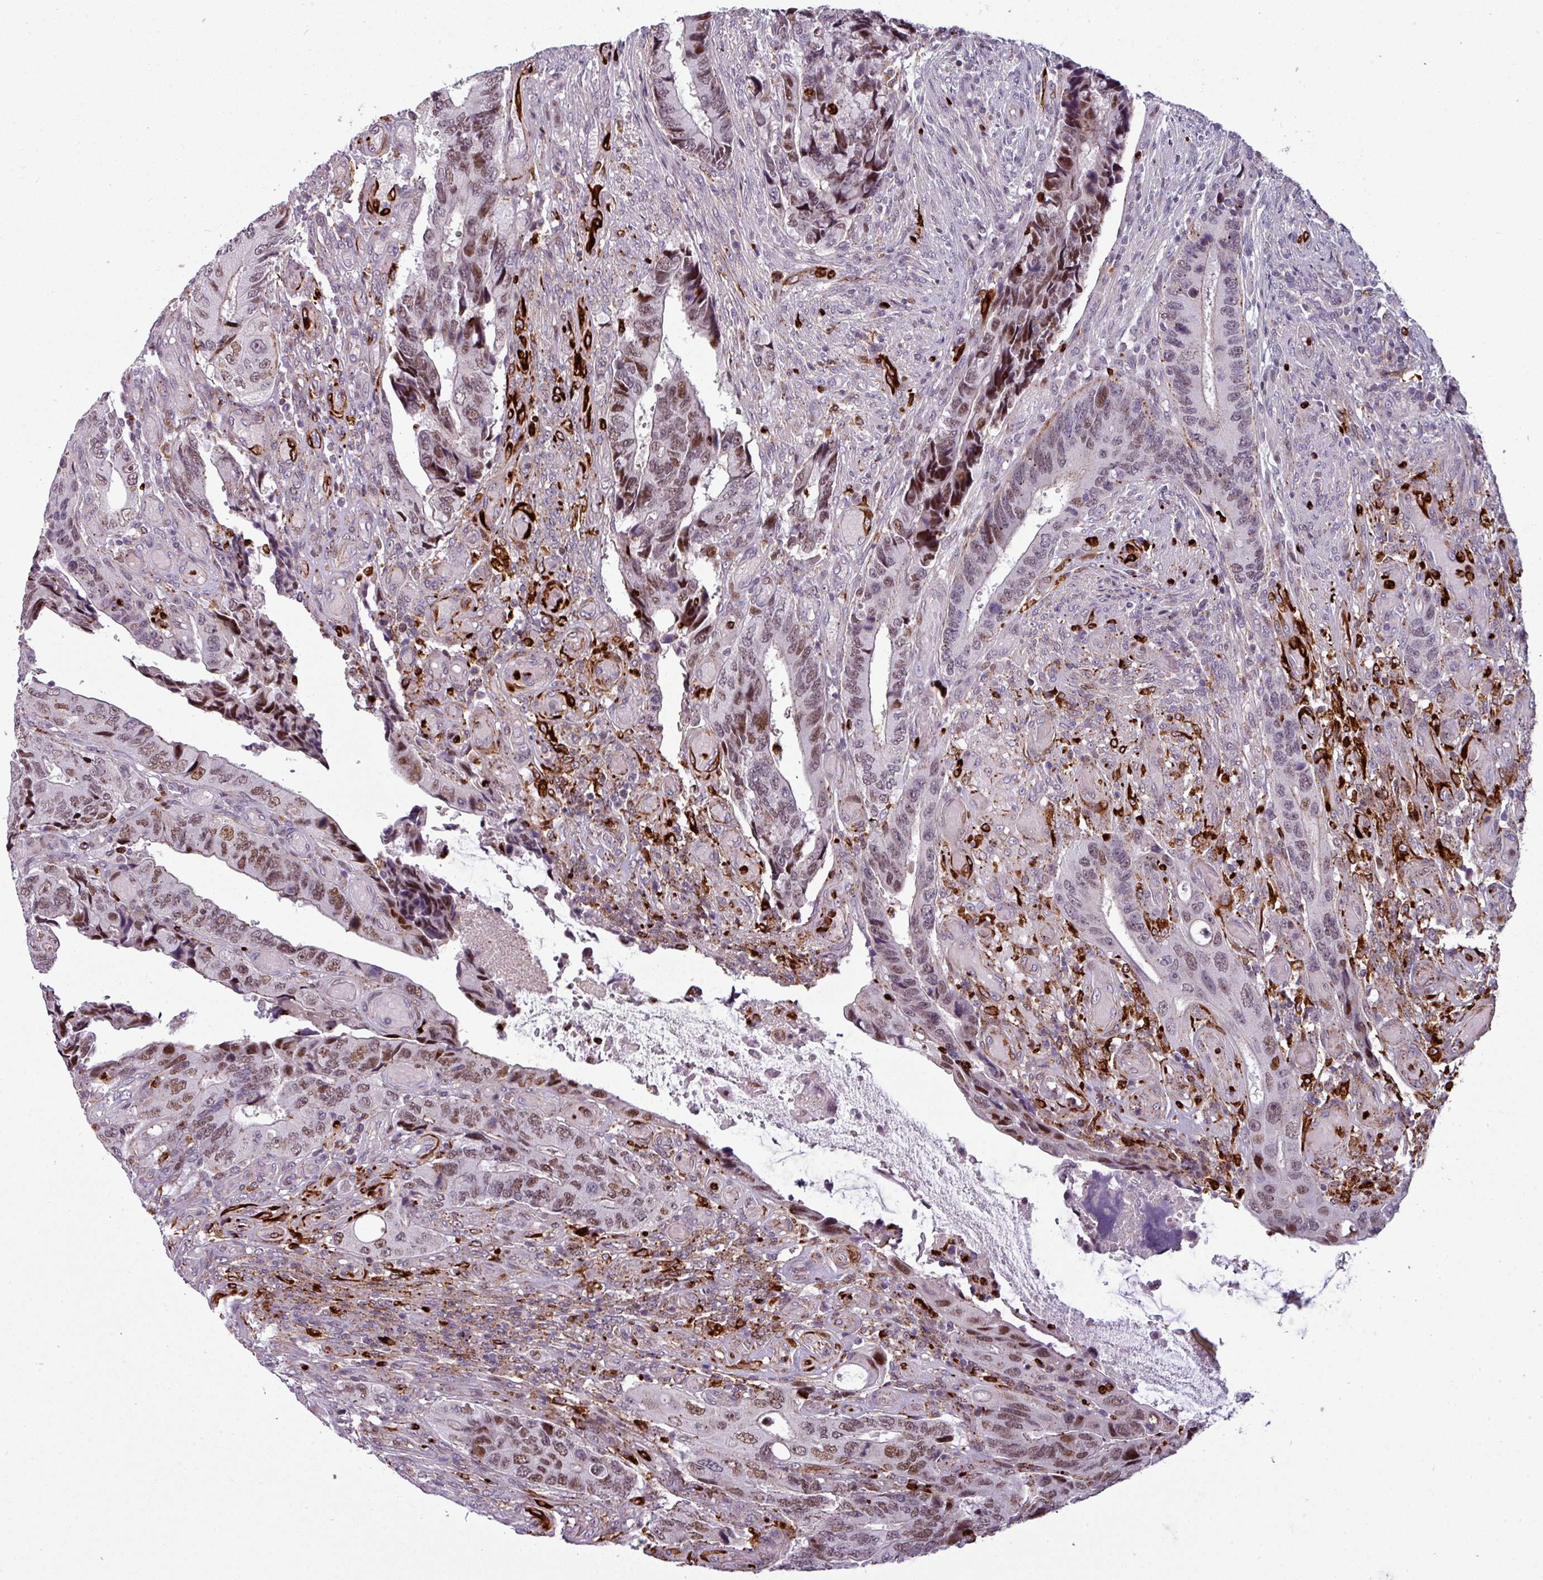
{"staining": {"intensity": "moderate", "quantity": "25%-75%", "location": "nuclear"}, "tissue": "colorectal cancer", "cell_type": "Tumor cells", "image_type": "cancer", "snomed": [{"axis": "morphology", "description": "Adenocarcinoma, NOS"}, {"axis": "topography", "description": "Colon"}], "caption": "Immunohistochemistry of human colorectal adenocarcinoma demonstrates medium levels of moderate nuclear staining in about 25%-75% of tumor cells.", "gene": "TMEFF1", "patient": {"sex": "male", "age": 87}}